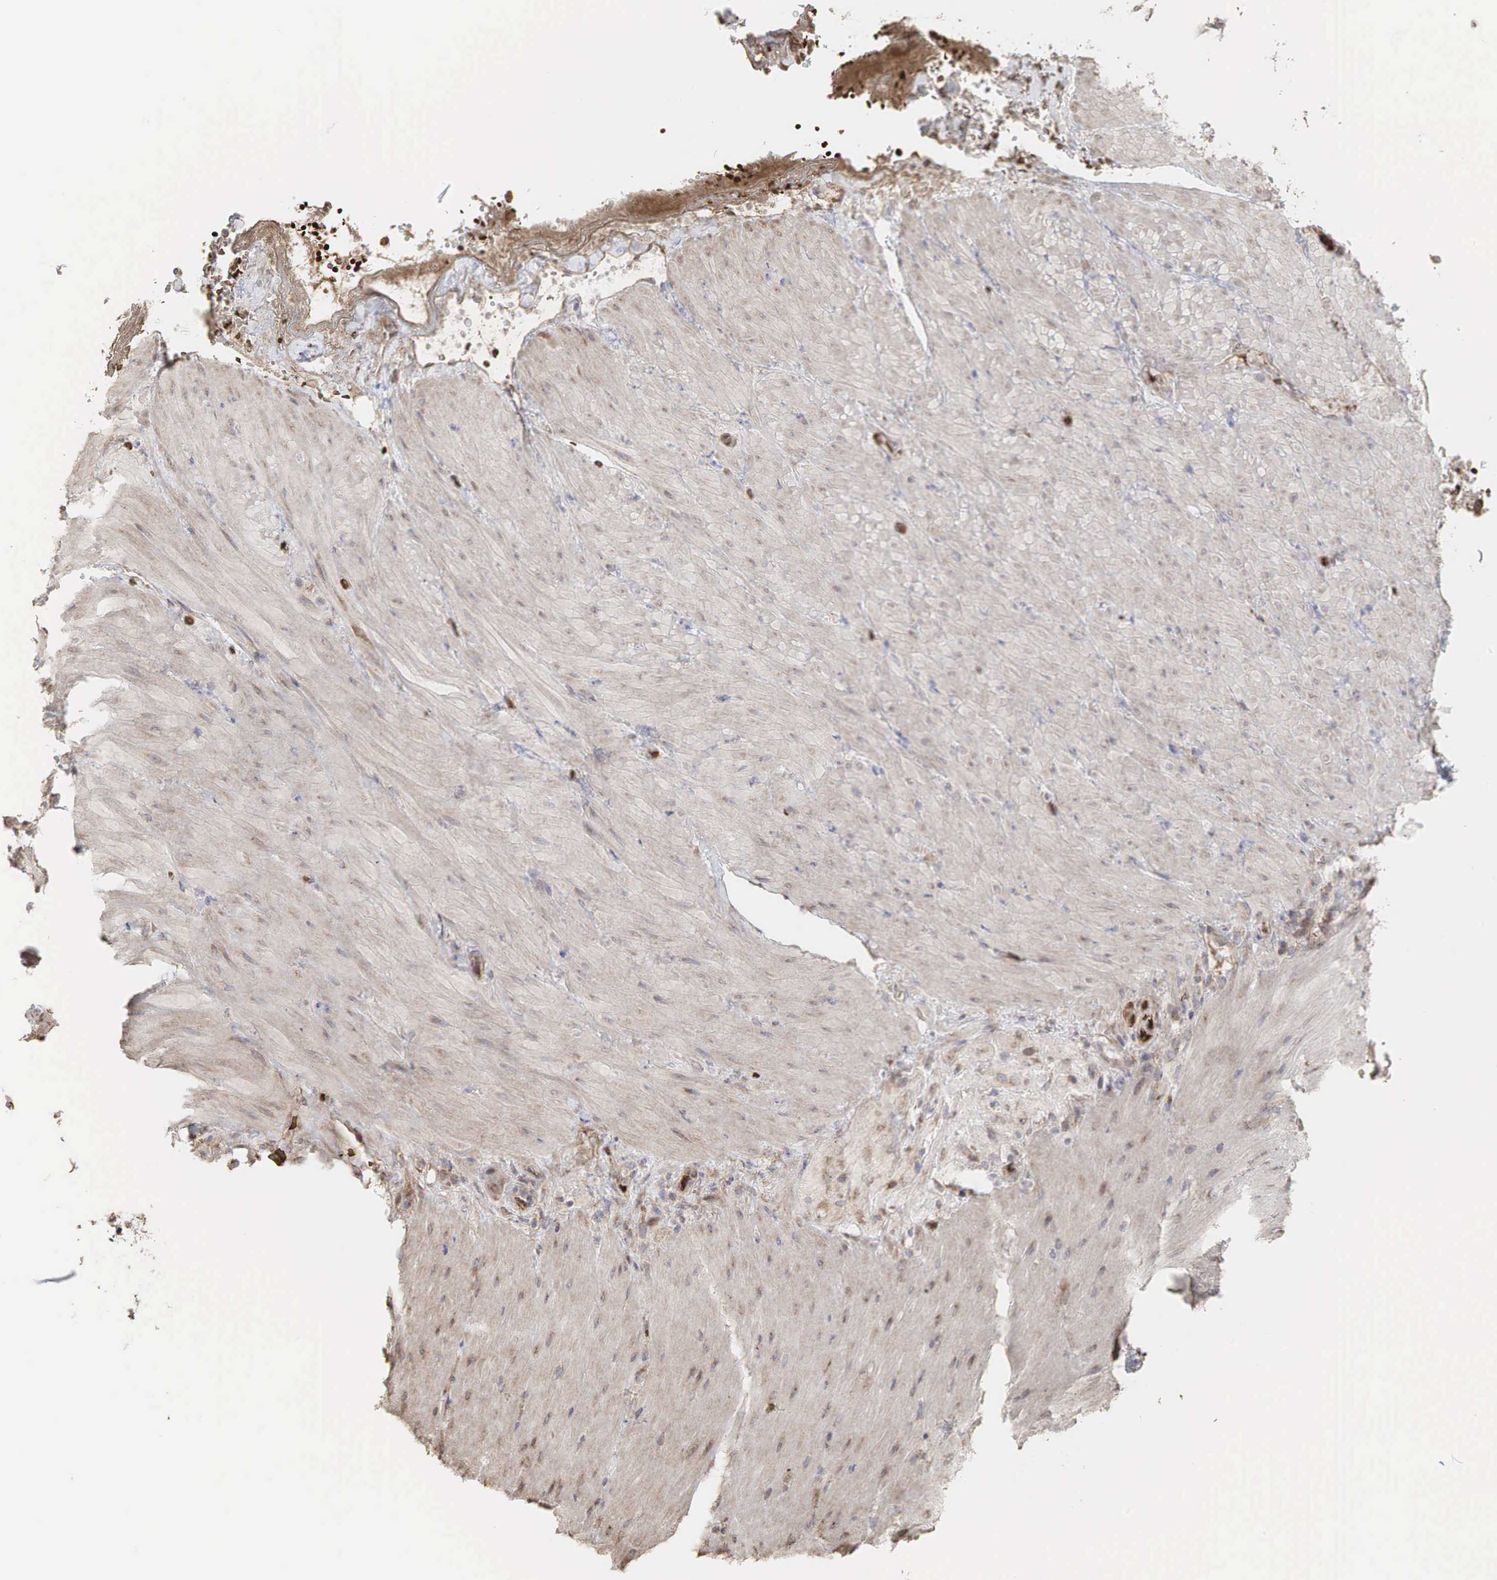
{"staining": {"intensity": "weak", "quantity": ">75%", "location": "cytoplasmic/membranous"}, "tissue": "smooth muscle", "cell_type": "Smooth muscle cells", "image_type": "normal", "snomed": [{"axis": "morphology", "description": "Normal tissue, NOS"}, {"axis": "topography", "description": "Duodenum"}], "caption": "Smooth muscle stained with DAB (3,3'-diaminobenzidine) IHC reveals low levels of weak cytoplasmic/membranous expression in approximately >75% of smooth muscle cells.", "gene": "PABPC5", "patient": {"sex": "male", "age": 63}}